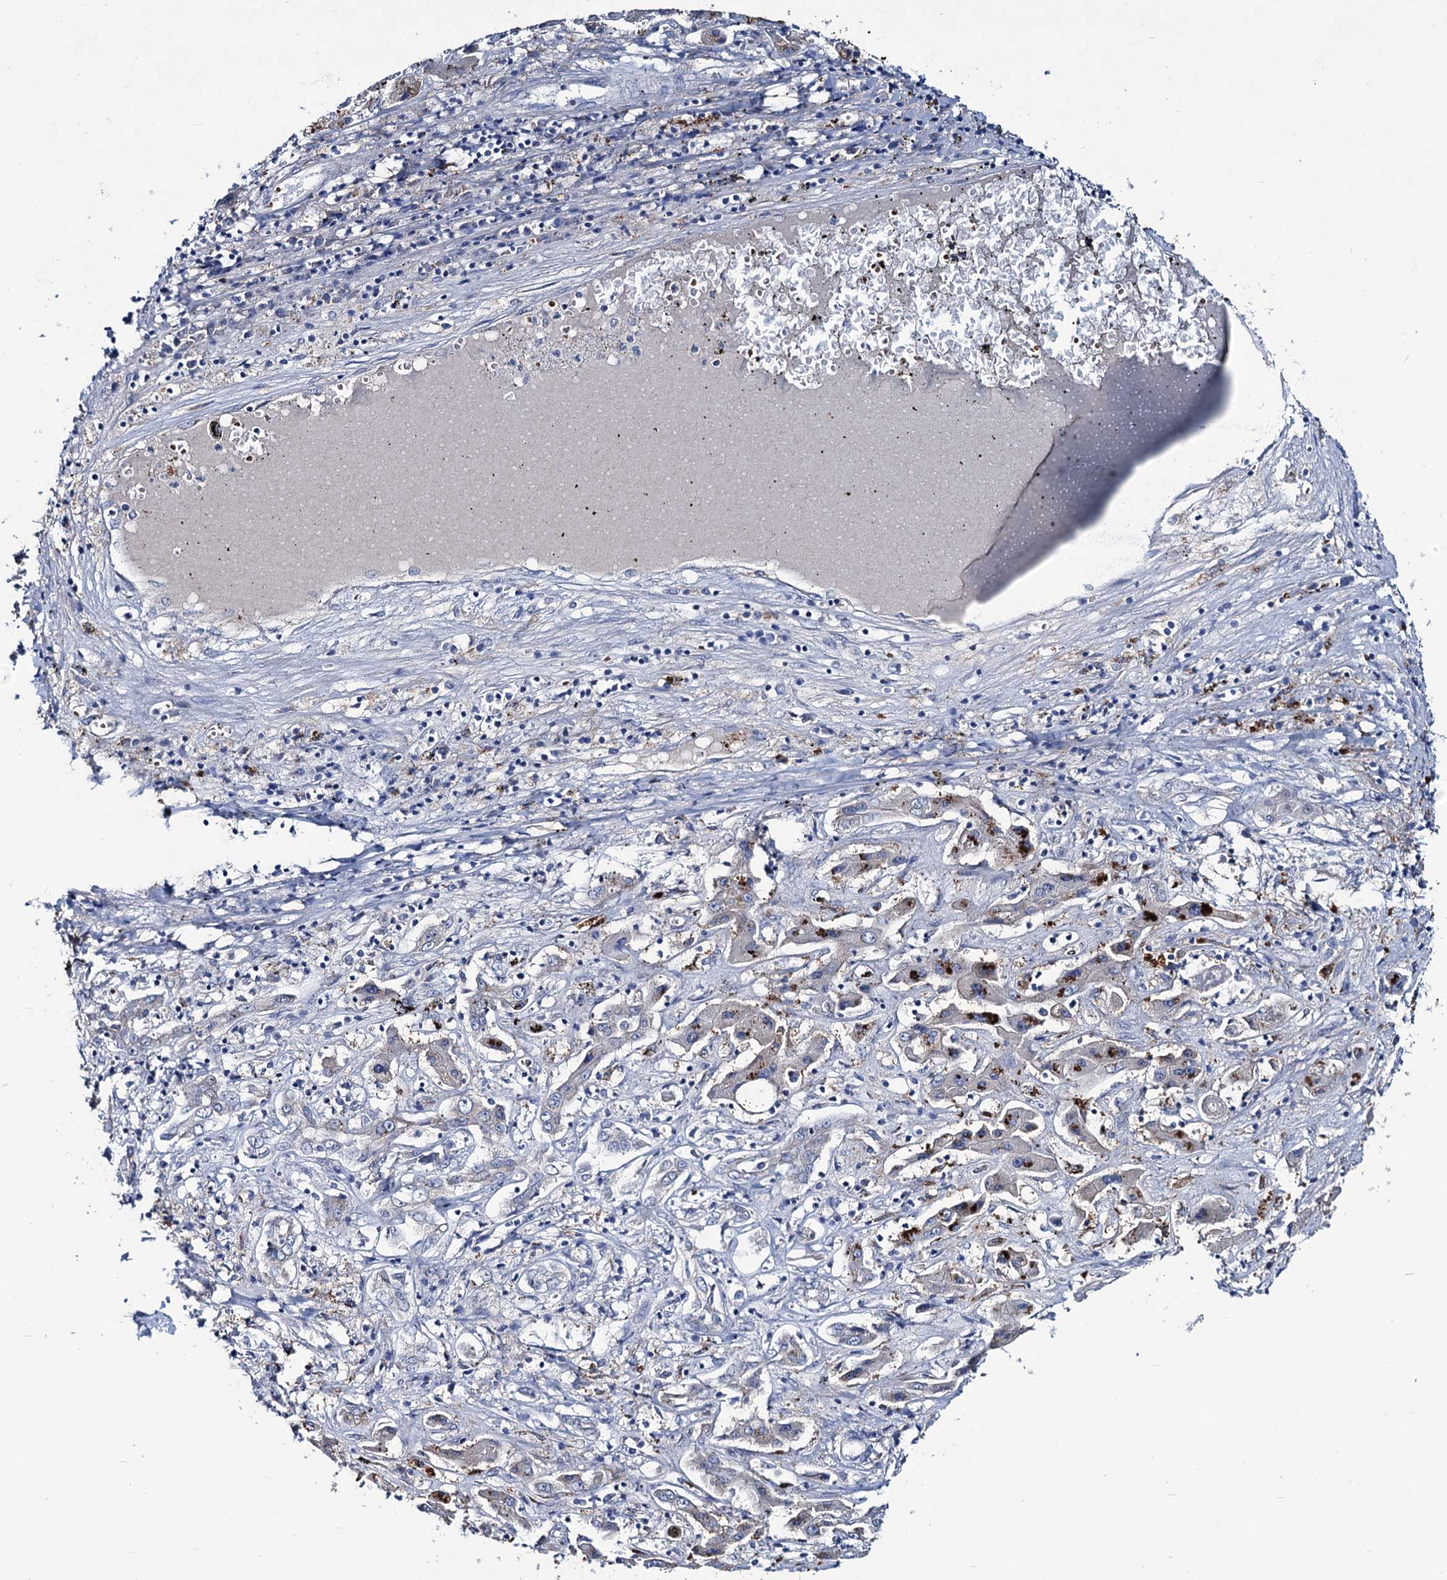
{"staining": {"intensity": "negative", "quantity": "none", "location": "none"}, "tissue": "liver cancer", "cell_type": "Tumor cells", "image_type": "cancer", "snomed": [{"axis": "morphology", "description": "Cholangiocarcinoma"}, {"axis": "topography", "description": "Liver"}], "caption": "Liver cholangiocarcinoma was stained to show a protein in brown. There is no significant positivity in tumor cells.", "gene": "RTKN2", "patient": {"sex": "male", "age": 67}}